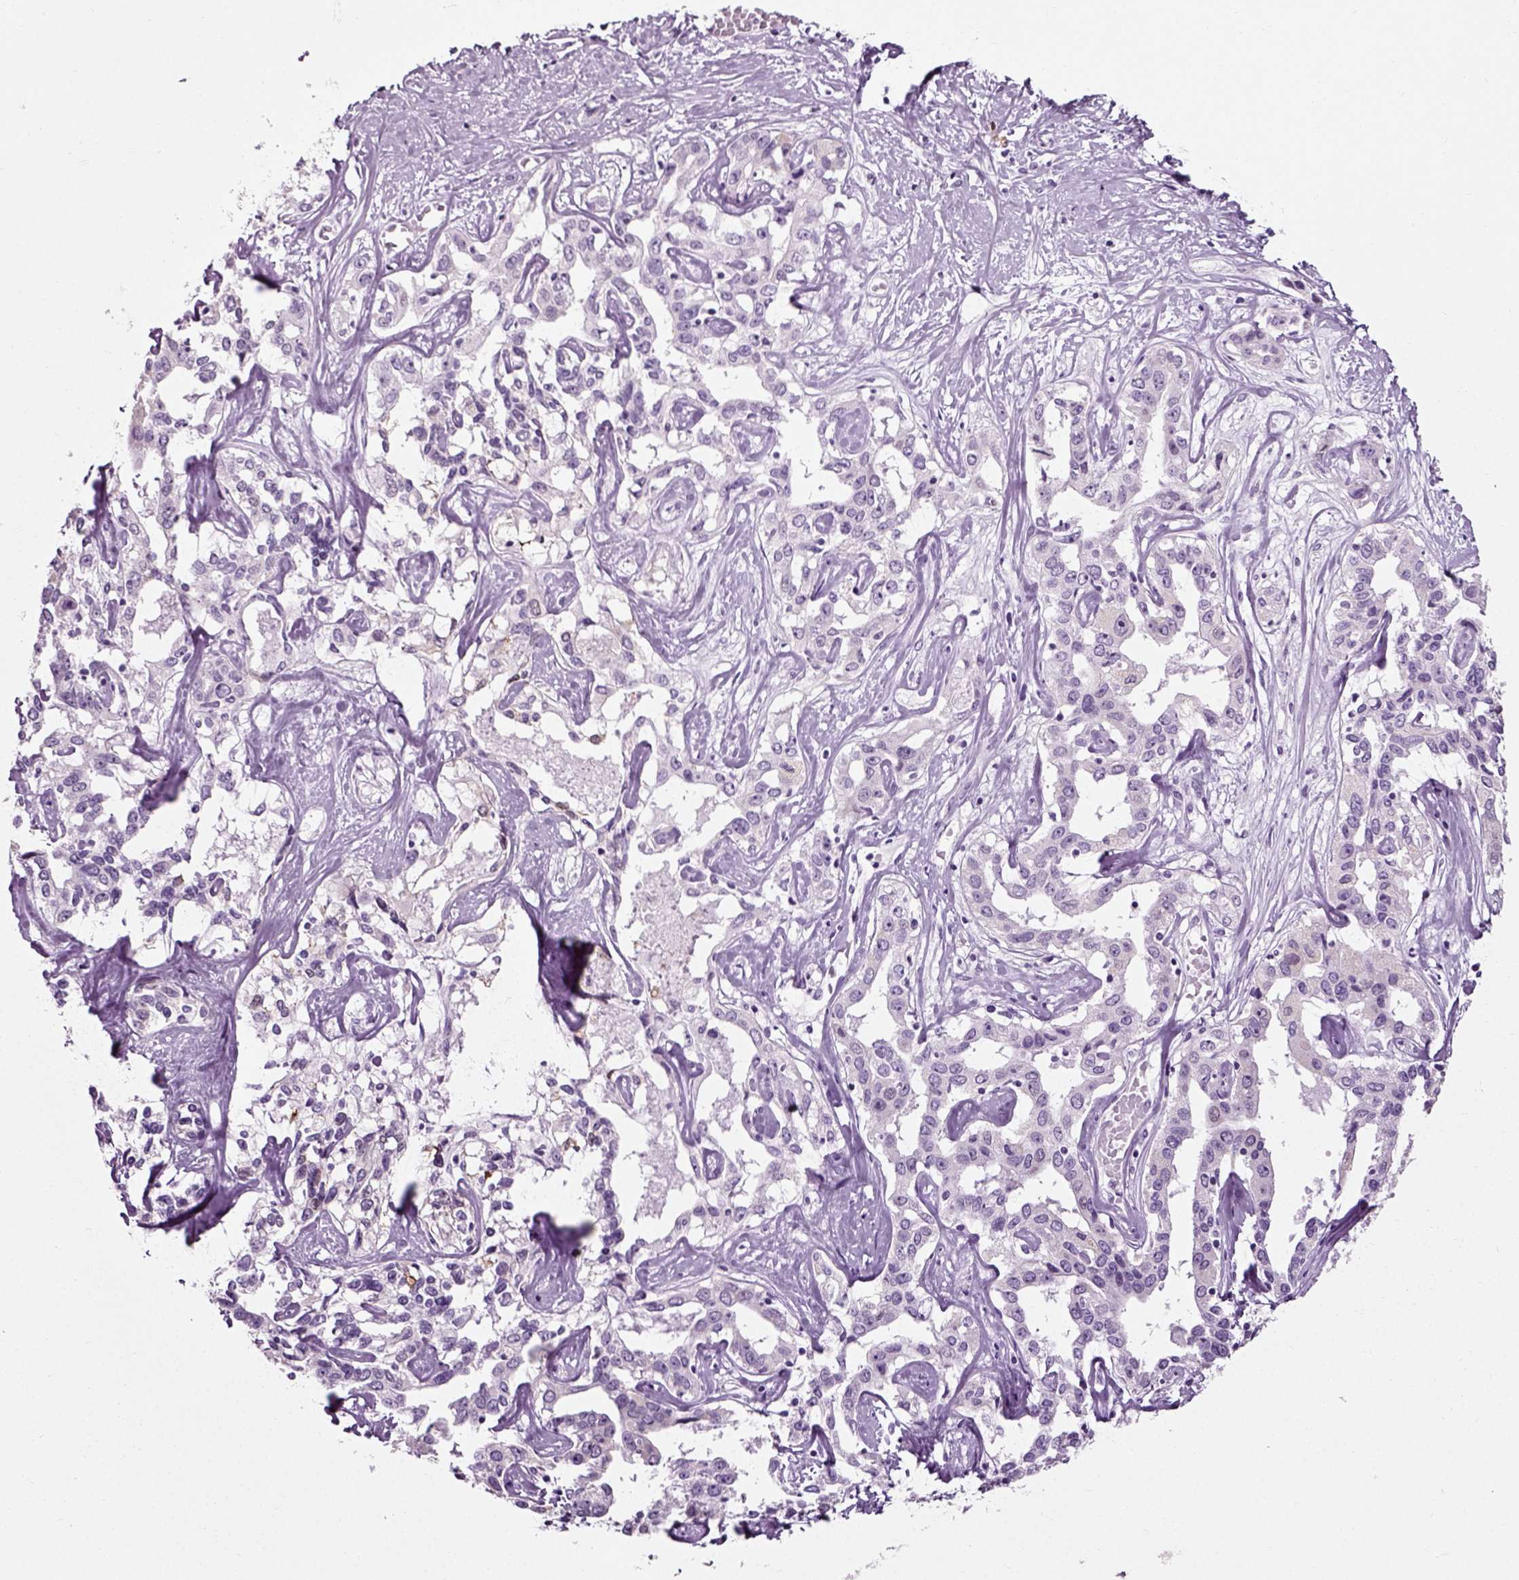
{"staining": {"intensity": "negative", "quantity": "none", "location": "none"}, "tissue": "liver cancer", "cell_type": "Tumor cells", "image_type": "cancer", "snomed": [{"axis": "morphology", "description": "Cholangiocarcinoma"}, {"axis": "topography", "description": "Liver"}], "caption": "An image of human liver cancer is negative for staining in tumor cells.", "gene": "SLC26A8", "patient": {"sex": "male", "age": 59}}